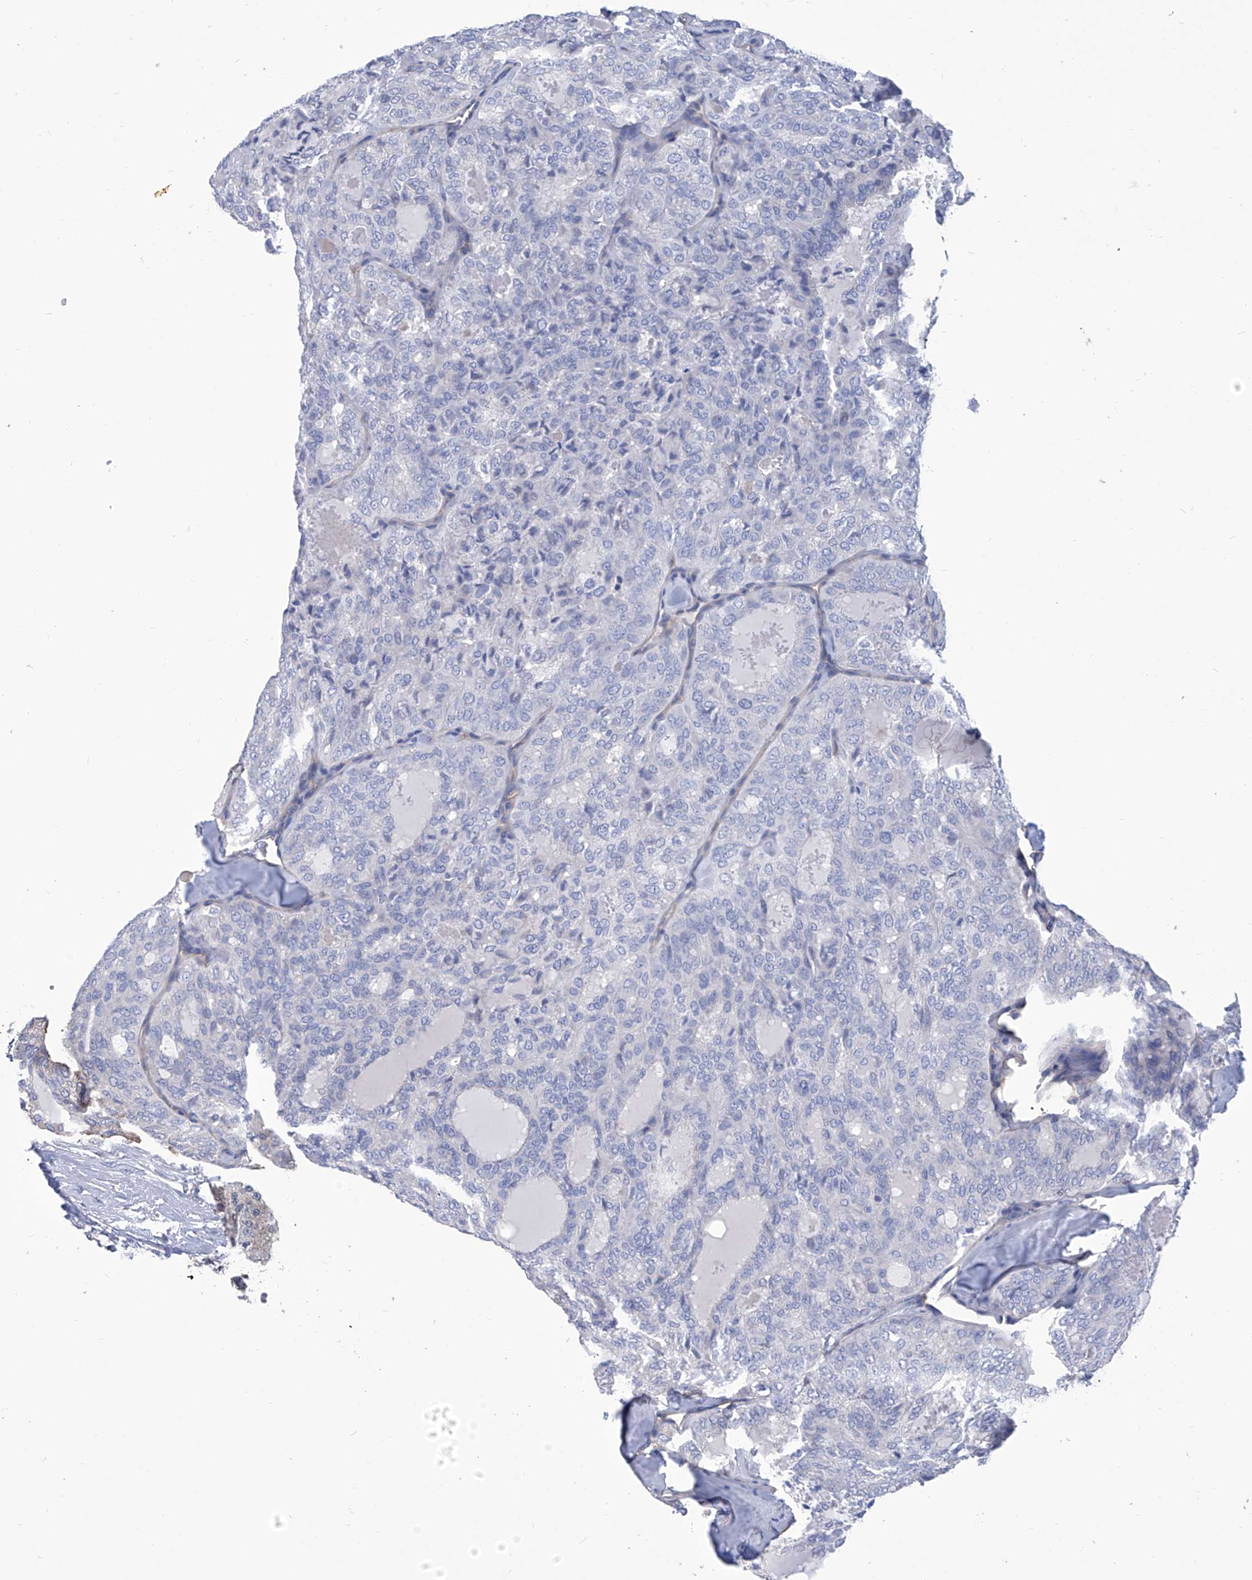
{"staining": {"intensity": "negative", "quantity": "none", "location": "none"}, "tissue": "thyroid cancer", "cell_type": "Tumor cells", "image_type": "cancer", "snomed": [{"axis": "morphology", "description": "Follicular adenoma carcinoma, NOS"}, {"axis": "topography", "description": "Thyroid gland"}], "caption": "Immunohistochemistry (IHC) image of neoplastic tissue: follicular adenoma carcinoma (thyroid) stained with DAB shows no significant protein expression in tumor cells.", "gene": "SMS", "patient": {"sex": "male", "age": 75}}